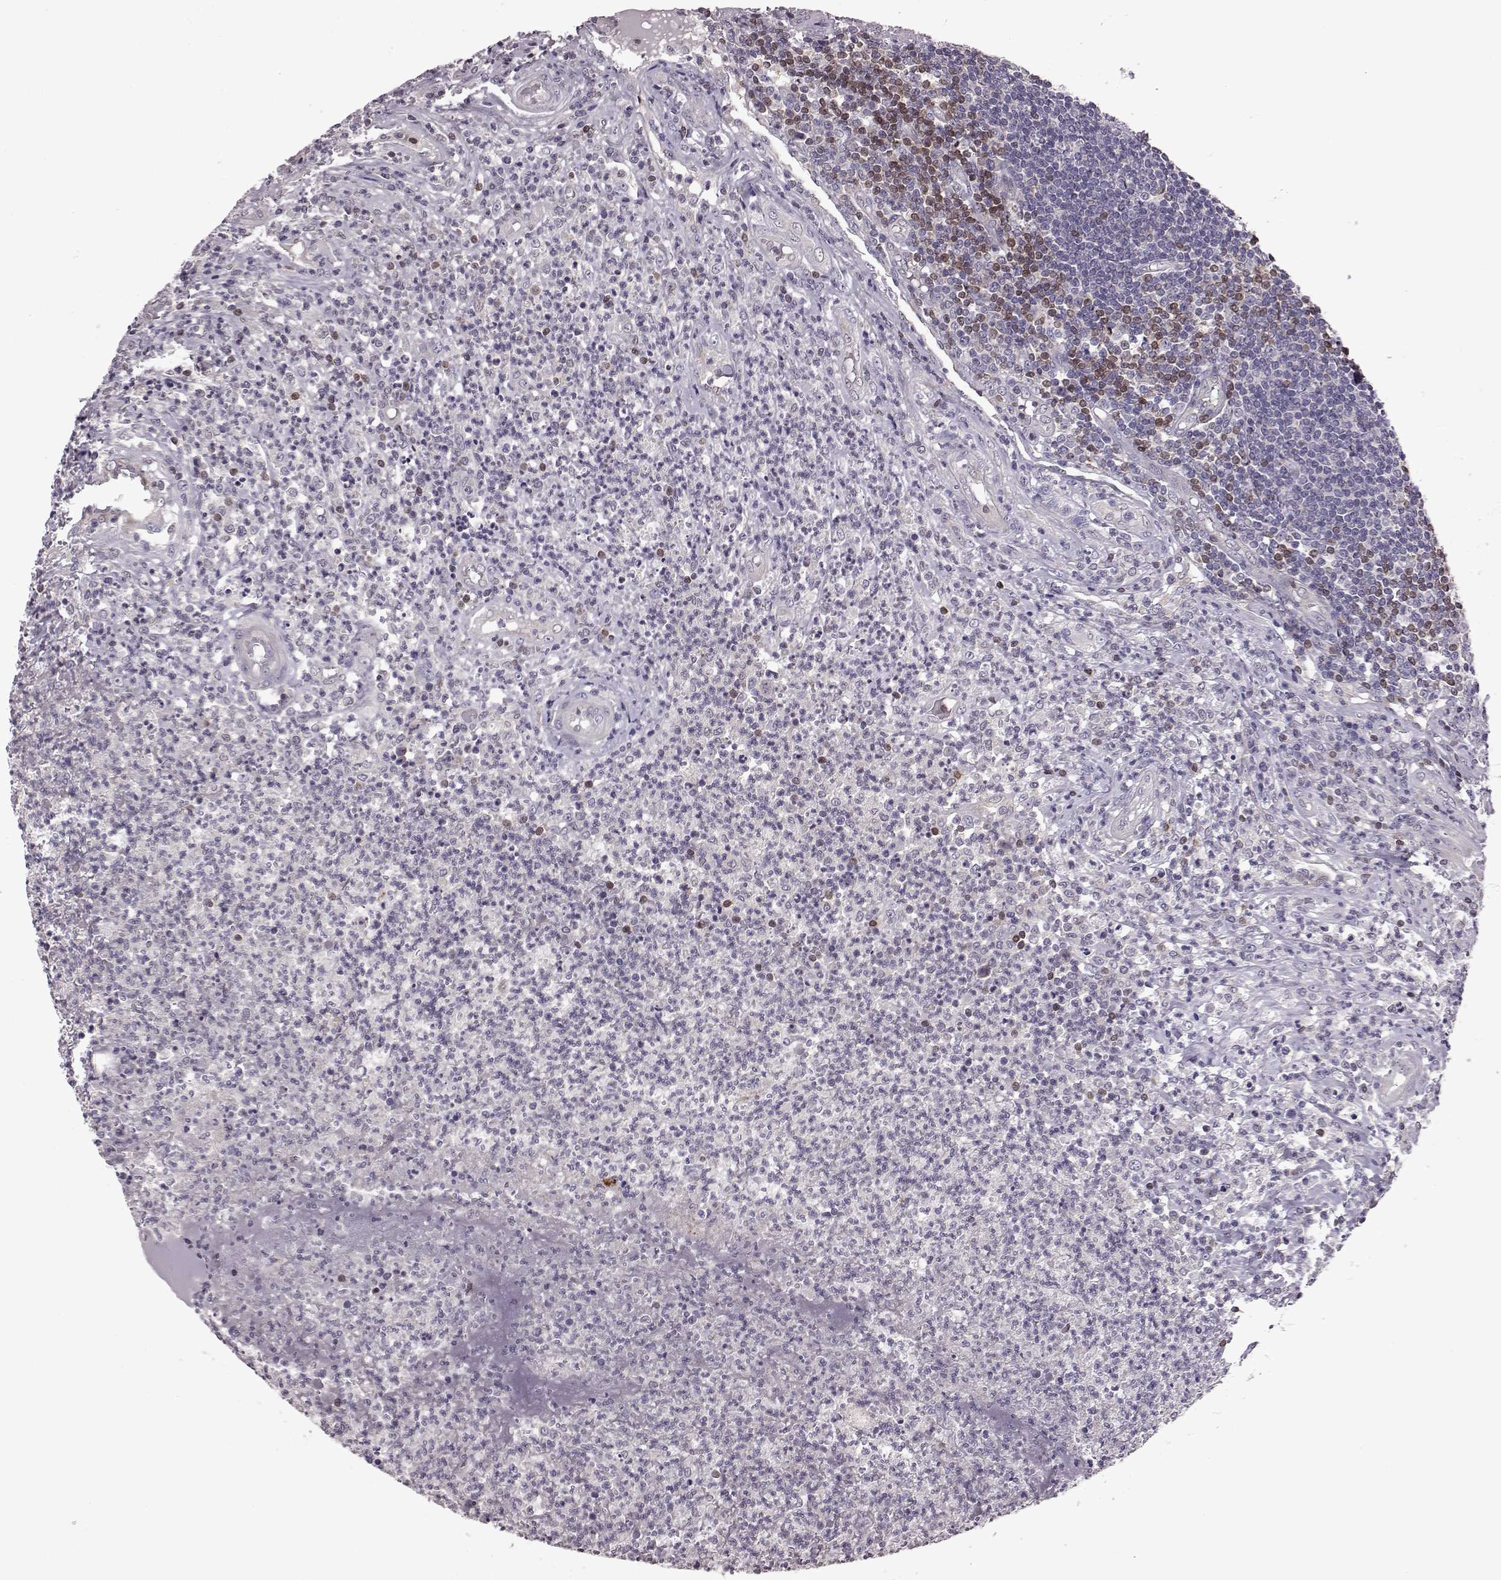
{"staining": {"intensity": "negative", "quantity": "none", "location": "none"}, "tissue": "appendix", "cell_type": "Glandular cells", "image_type": "normal", "snomed": [{"axis": "morphology", "description": "Normal tissue, NOS"}, {"axis": "morphology", "description": "Inflammation, NOS"}, {"axis": "topography", "description": "Appendix"}], "caption": "The photomicrograph displays no significant staining in glandular cells of appendix. (DAB (3,3'-diaminobenzidine) immunohistochemistry with hematoxylin counter stain).", "gene": "CDC42SE1", "patient": {"sex": "male", "age": 16}}